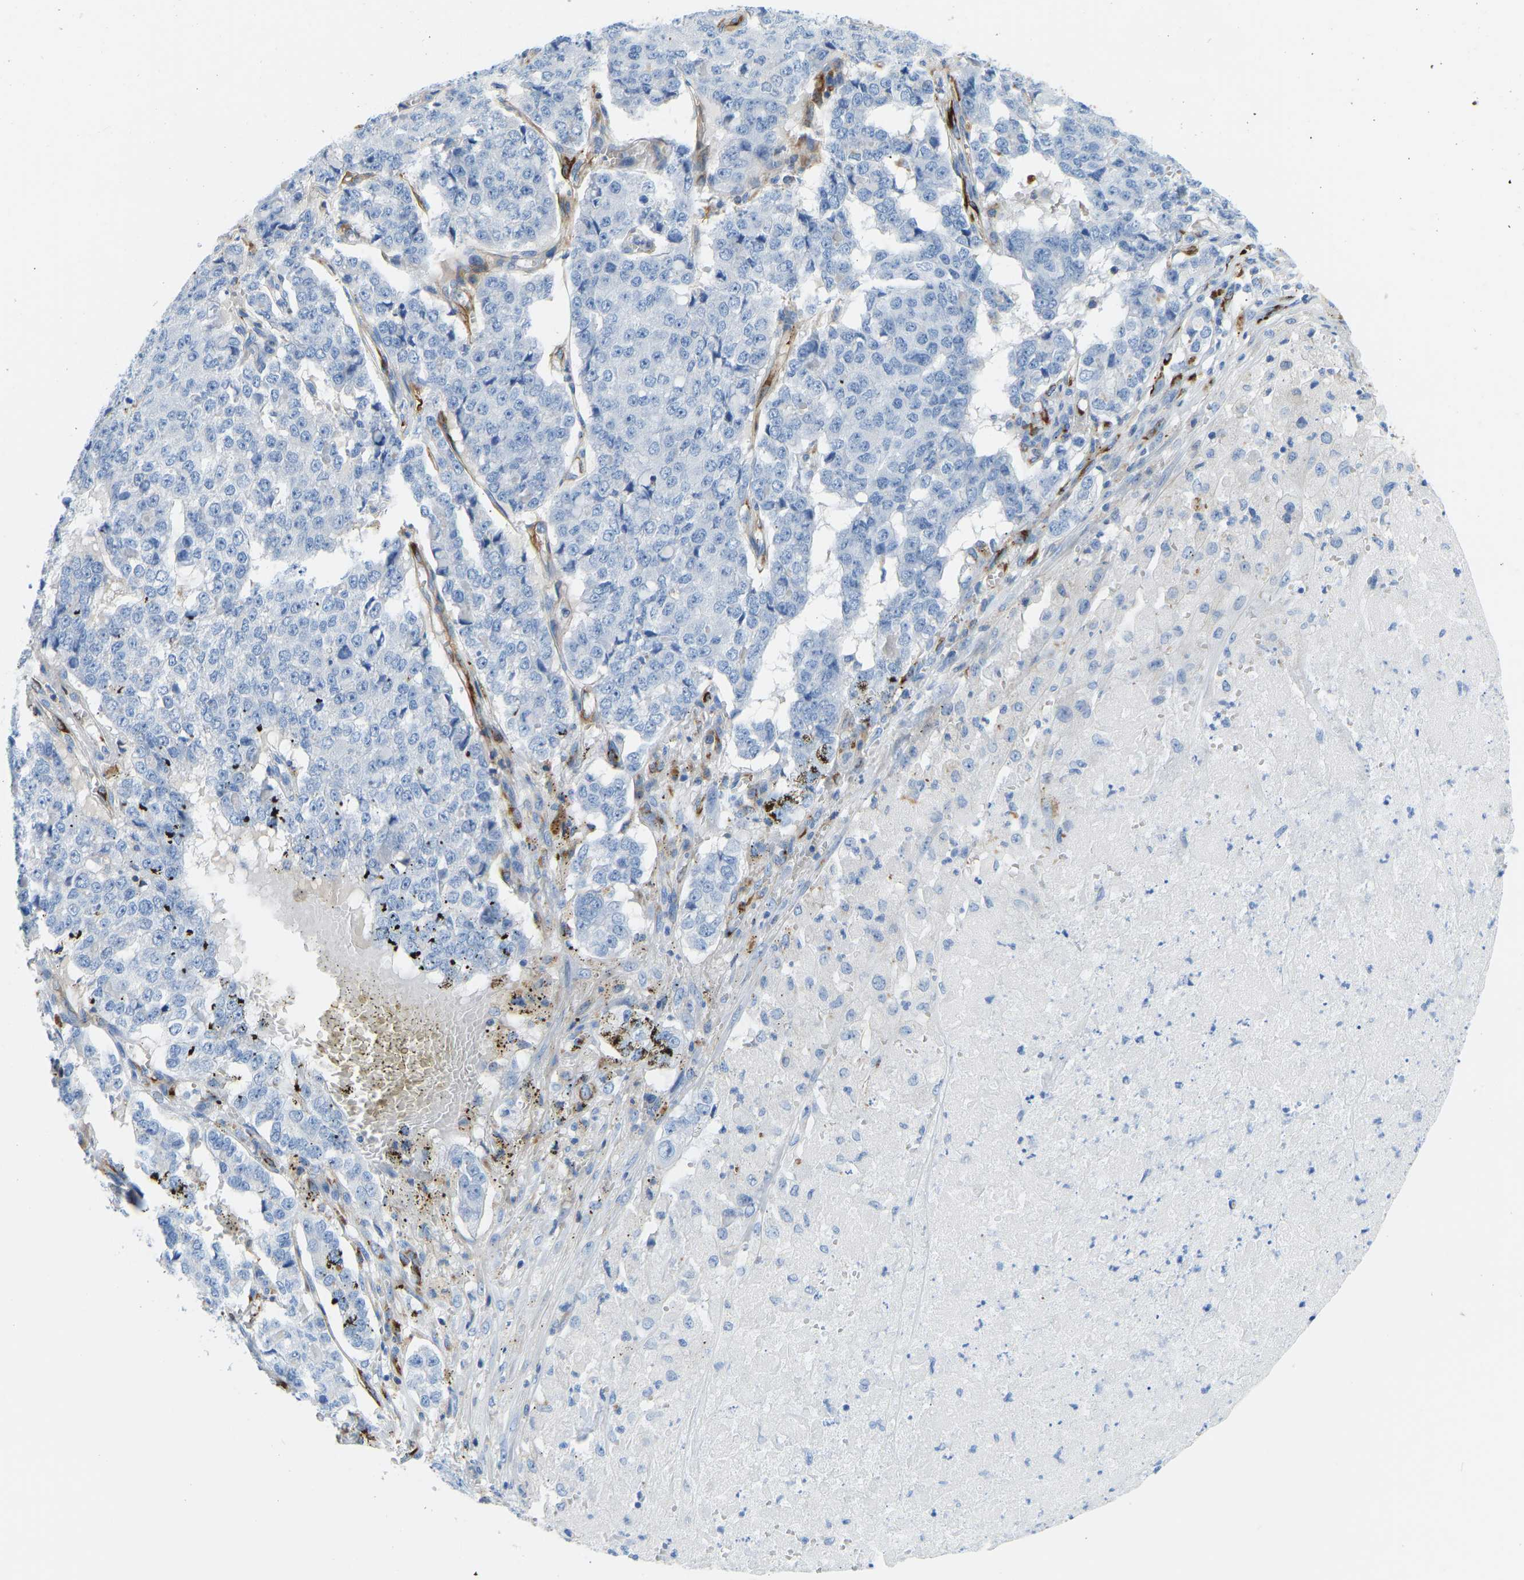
{"staining": {"intensity": "negative", "quantity": "none", "location": "none"}, "tissue": "pancreatic cancer", "cell_type": "Tumor cells", "image_type": "cancer", "snomed": [{"axis": "morphology", "description": "Adenocarcinoma, NOS"}, {"axis": "topography", "description": "Pancreas"}], "caption": "DAB (3,3'-diaminobenzidine) immunohistochemical staining of human adenocarcinoma (pancreatic) shows no significant expression in tumor cells. The staining was performed using DAB to visualize the protein expression in brown, while the nuclei were stained in blue with hematoxylin (Magnification: 20x).", "gene": "COL15A1", "patient": {"sex": "male", "age": 50}}